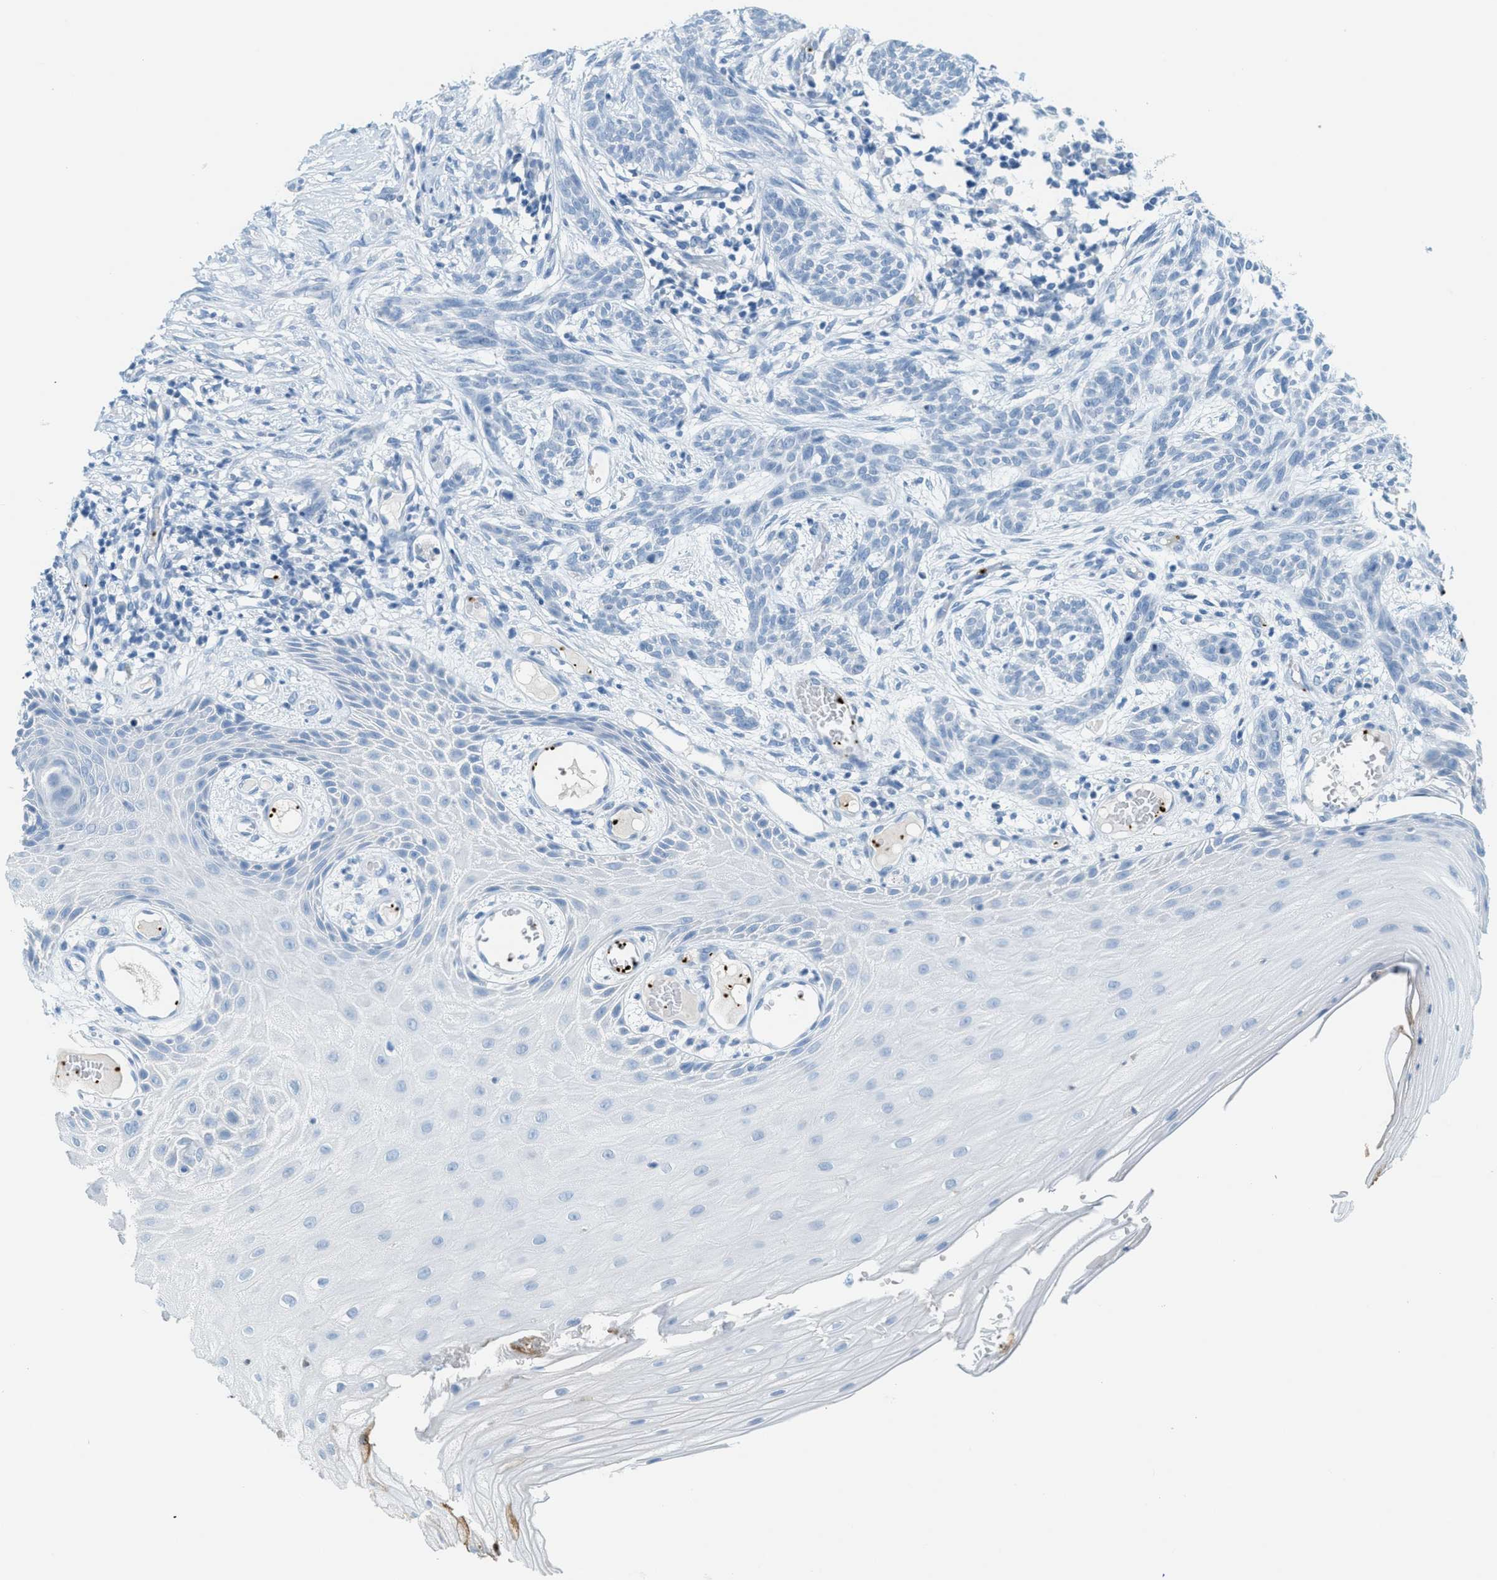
{"staining": {"intensity": "negative", "quantity": "none", "location": "none"}, "tissue": "skin cancer", "cell_type": "Tumor cells", "image_type": "cancer", "snomed": [{"axis": "morphology", "description": "Basal cell carcinoma"}, {"axis": "topography", "description": "Skin"}], "caption": "Immunohistochemistry histopathology image of human skin cancer (basal cell carcinoma) stained for a protein (brown), which exhibits no staining in tumor cells. (Stains: DAB IHC with hematoxylin counter stain, Microscopy: brightfield microscopy at high magnification).", "gene": "PPBP", "patient": {"sex": "female", "age": 59}}